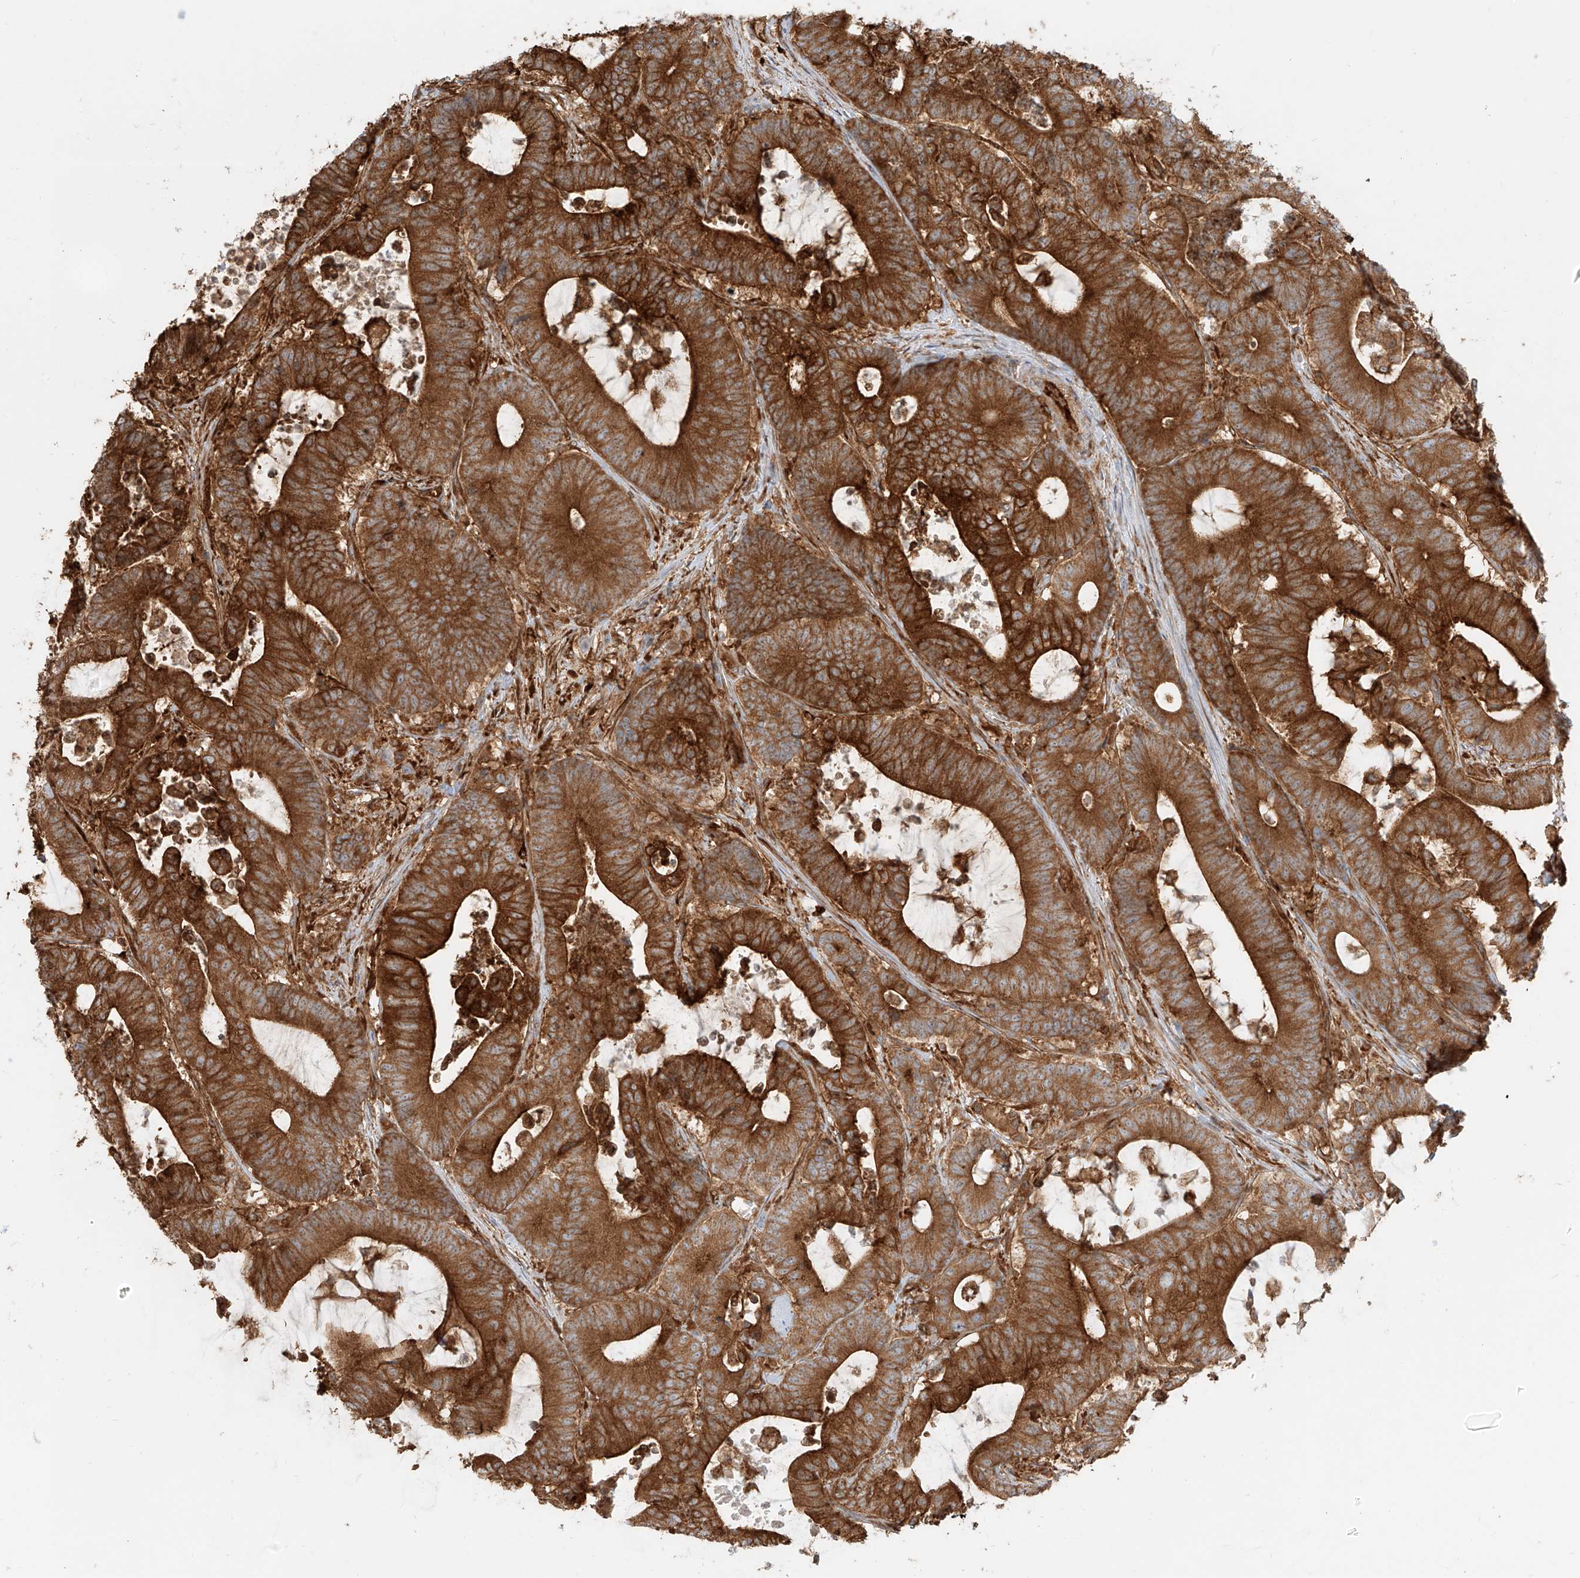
{"staining": {"intensity": "strong", "quantity": ">75%", "location": "cytoplasmic/membranous"}, "tissue": "colorectal cancer", "cell_type": "Tumor cells", "image_type": "cancer", "snomed": [{"axis": "morphology", "description": "Adenocarcinoma, NOS"}, {"axis": "topography", "description": "Colon"}], "caption": "Immunohistochemical staining of human colorectal cancer shows strong cytoplasmic/membranous protein expression in approximately >75% of tumor cells. (DAB IHC with brightfield microscopy, high magnification).", "gene": "SNX9", "patient": {"sex": "female", "age": 84}}